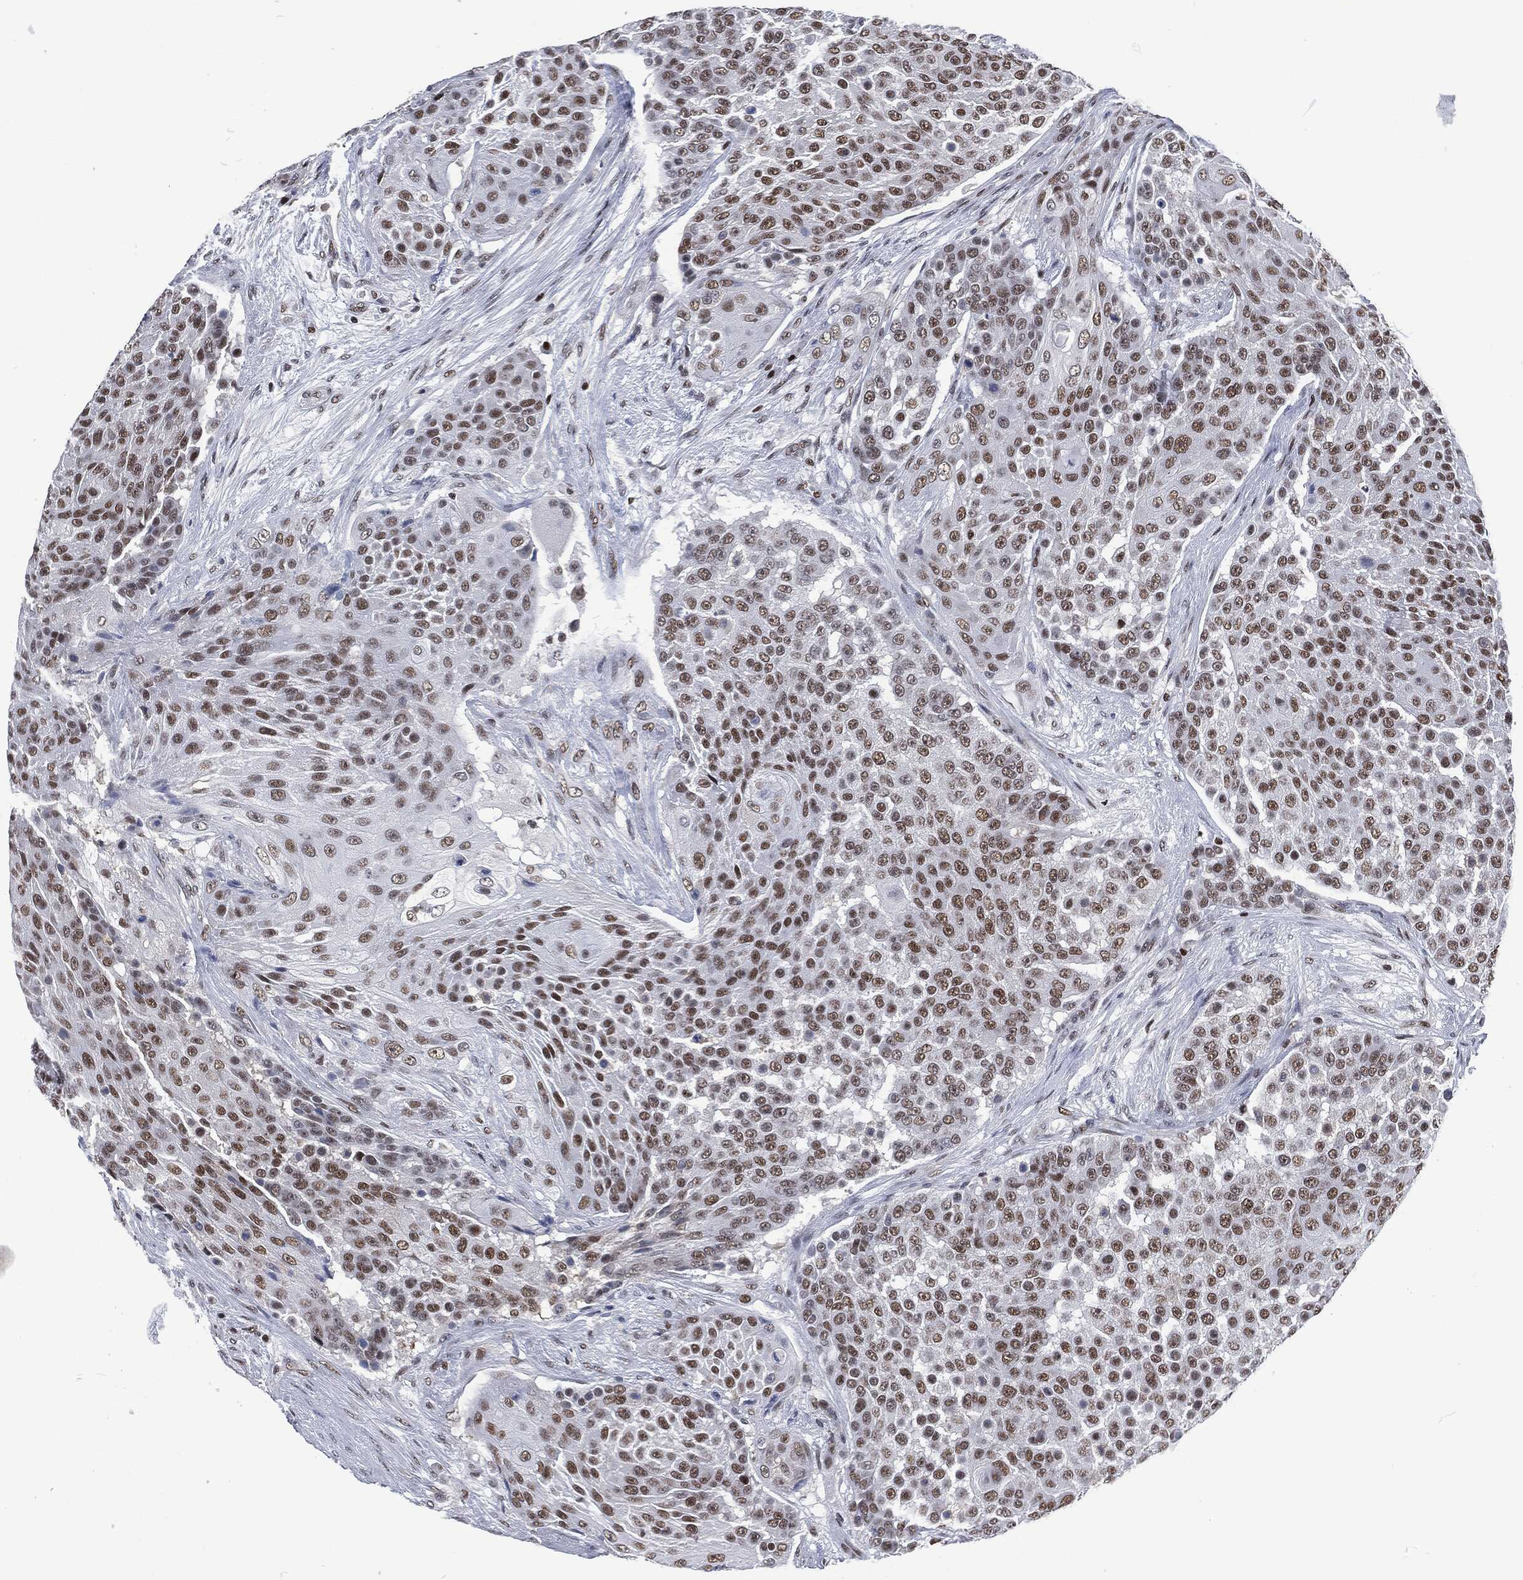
{"staining": {"intensity": "moderate", "quantity": "25%-75%", "location": "nuclear"}, "tissue": "urothelial cancer", "cell_type": "Tumor cells", "image_type": "cancer", "snomed": [{"axis": "morphology", "description": "Urothelial carcinoma, High grade"}, {"axis": "topography", "description": "Urinary bladder"}], "caption": "Urothelial cancer tissue exhibits moderate nuclear expression in approximately 25%-75% of tumor cells, visualized by immunohistochemistry. (DAB IHC with brightfield microscopy, high magnification).", "gene": "DCPS", "patient": {"sex": "female", "age": 63}}